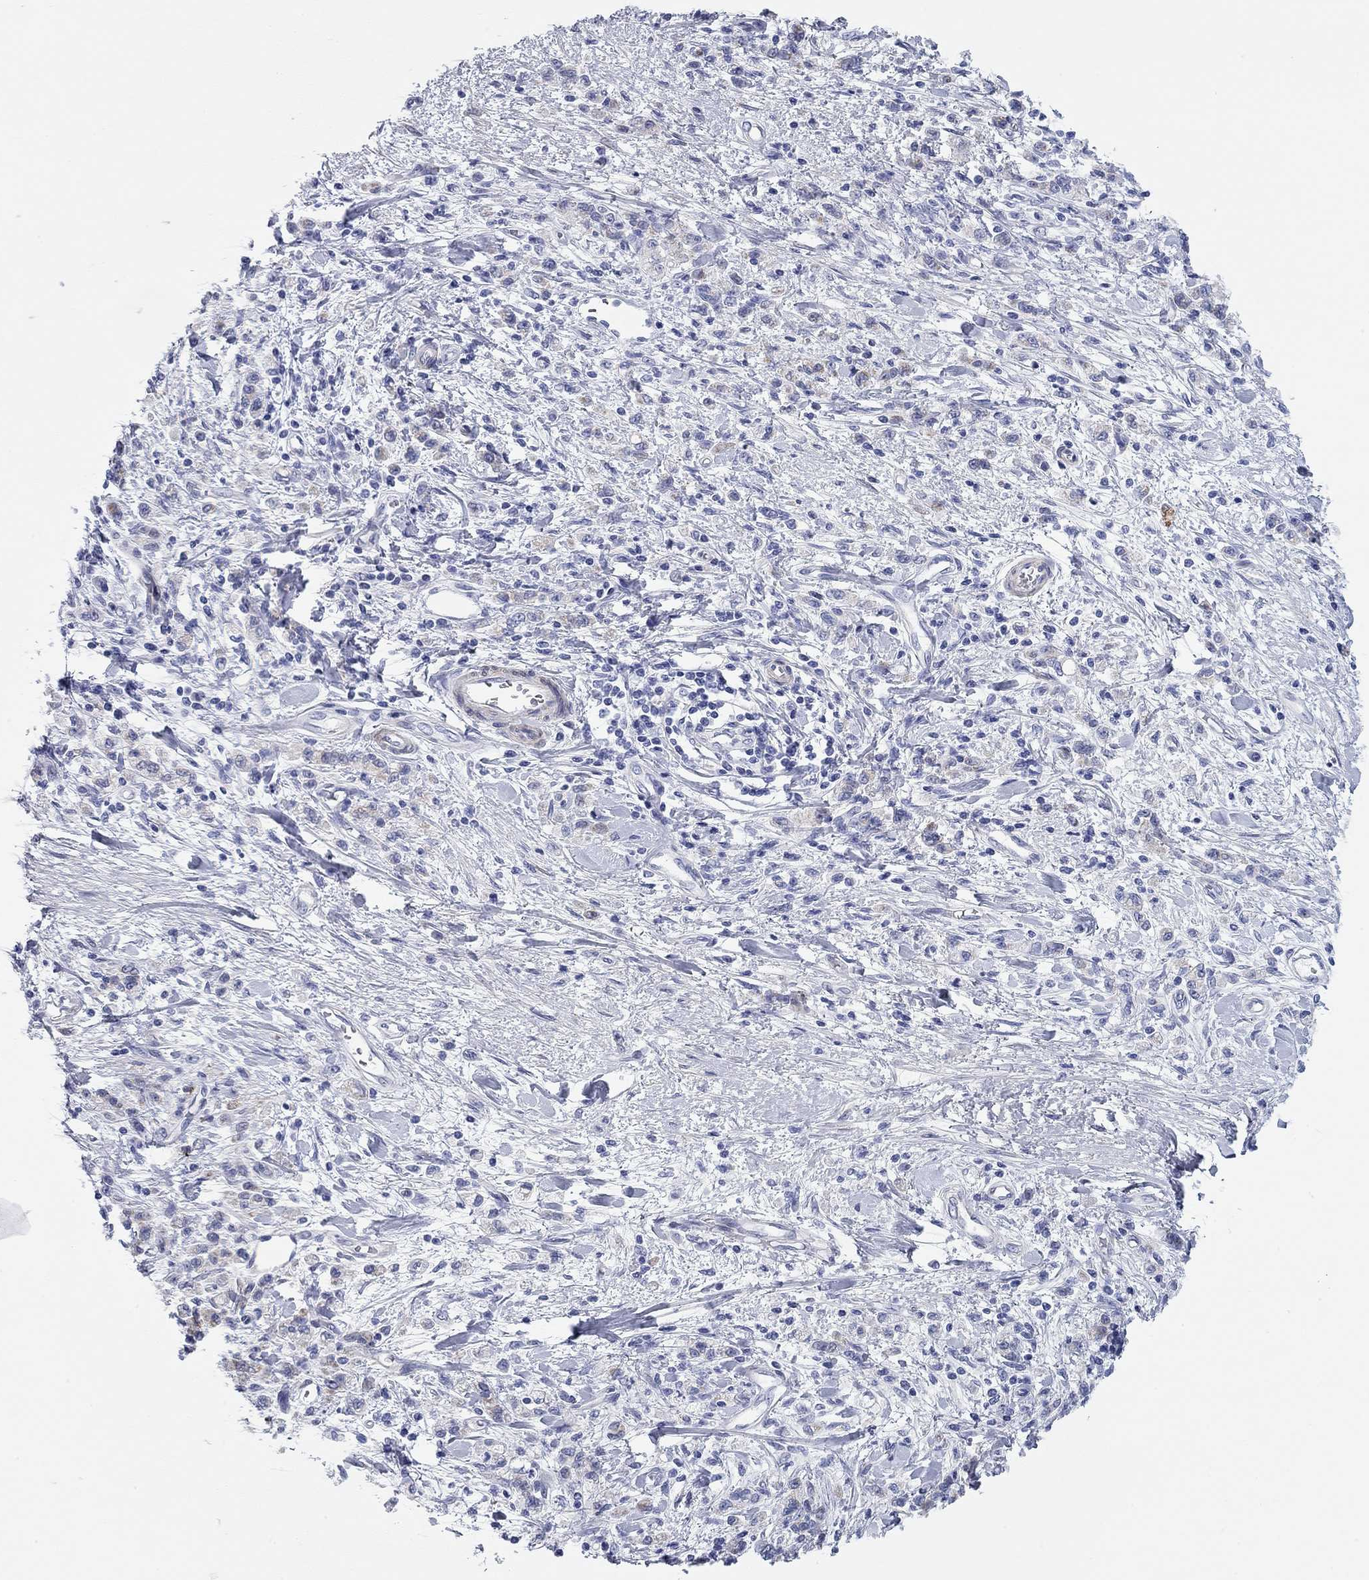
{"staining": {"intensity": "negative", "quantity": "none", "location": "none"}, "tissue": "stomach cancer", "cell_type": "Tumor cells", "image_type": "cancer", "snomed": [{"axis": "morphology", "description": "Adenocarcinoma, NOS"}, {"axis": "topography", "description": "Stomach"}], "caption": "An immunohistochemistry (IHC) micrograph of adenocarcinoma (stomach) is shown. There is no staining in tumor cells of adenocarcinoma (stomach).", "gene": "CHI3L2", "patient": {"sex": "male", "age": 77}}